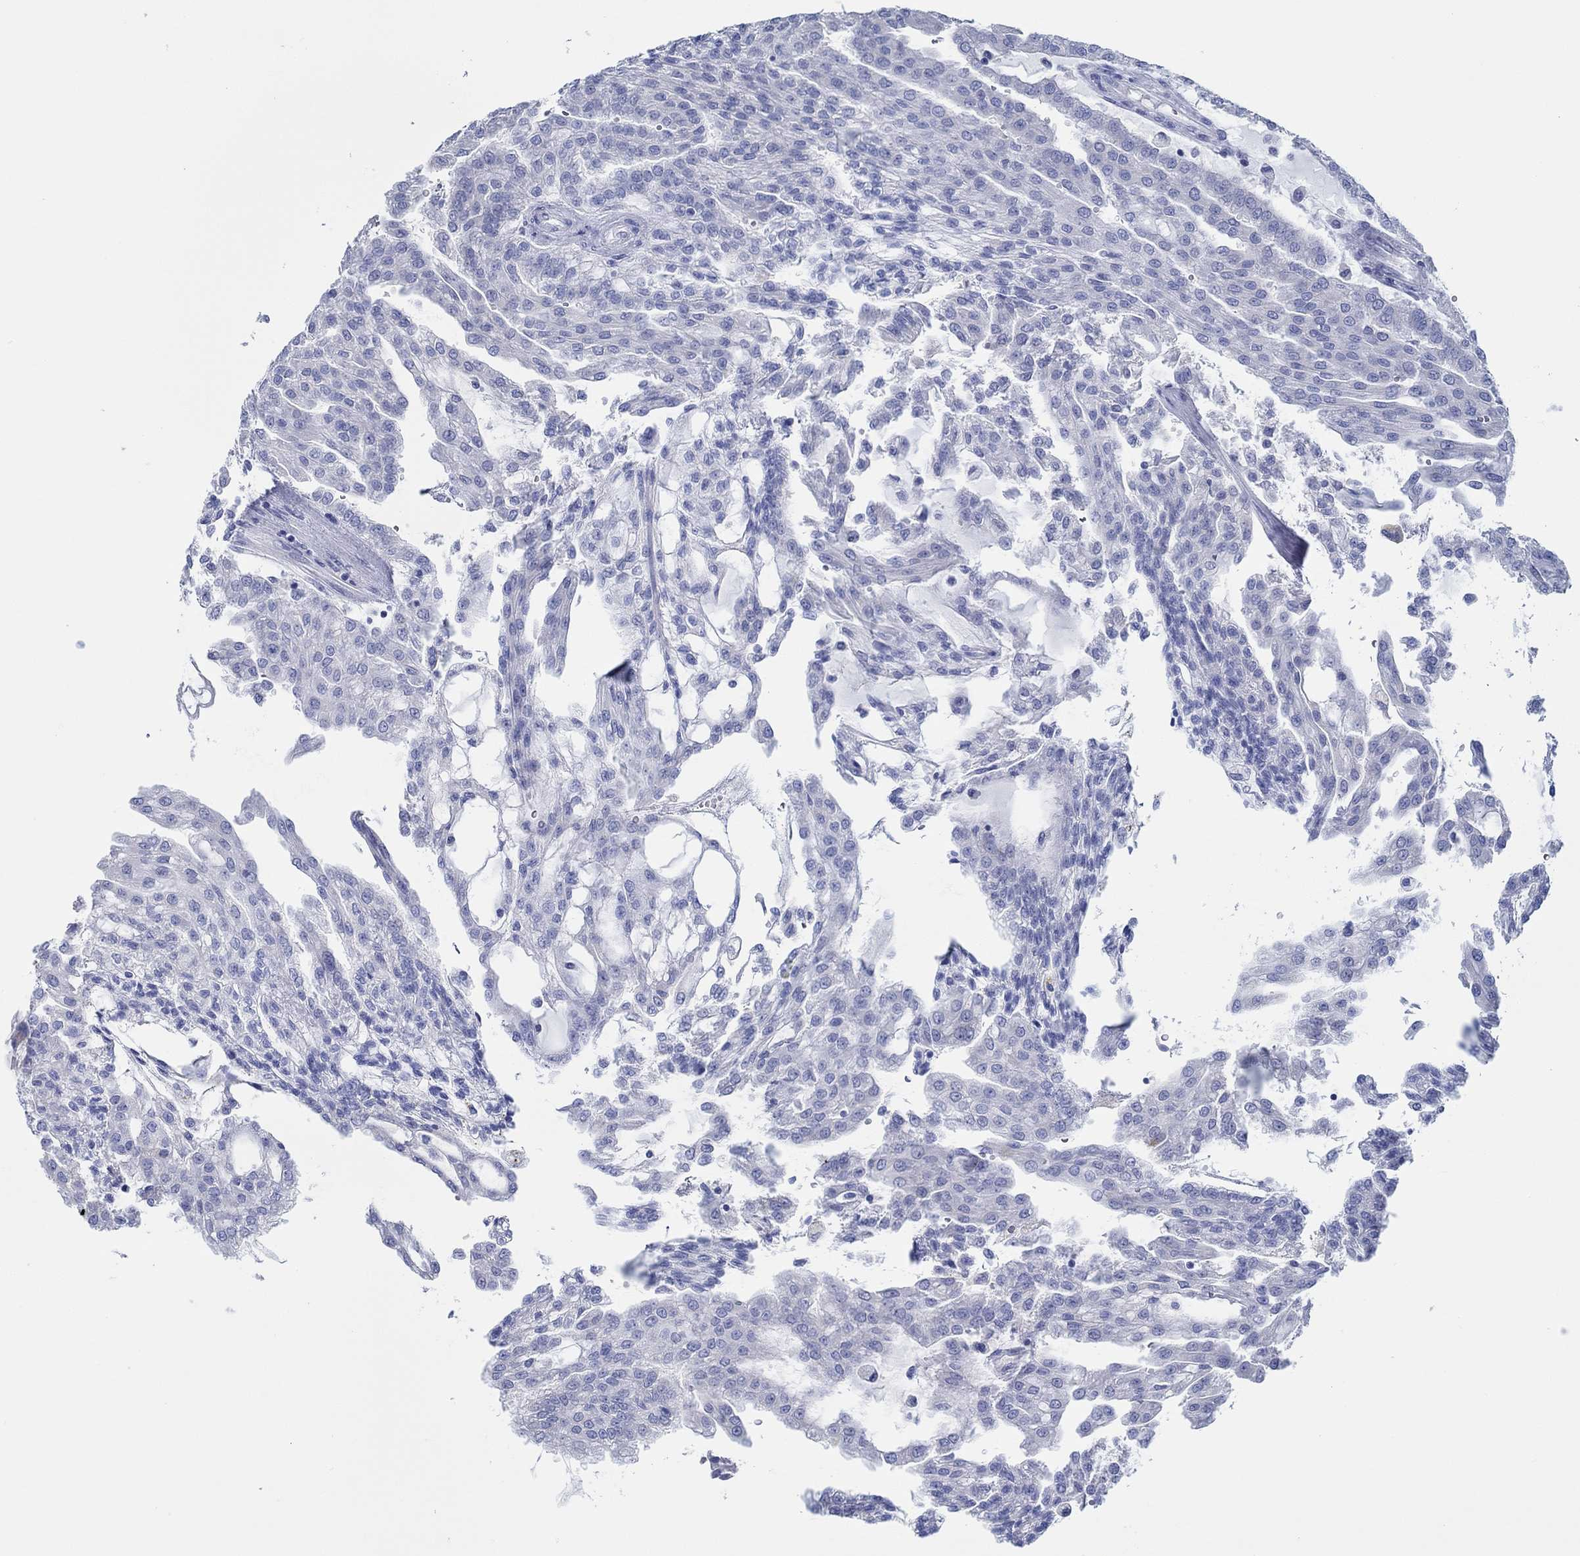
{"staining": {"intensity": "negative", "quantity": "none", "location": "none"}, "tissue": "renal cancer", "cell_type": "Tumor cells", "image_type": "cancer", "snomed": [{"axis": "morphology", "description": "Adenocarcinoma, NOS"}, {"axis": "topography", "description": "Kidney"}], "caption": "This is a histopathology image of IHC staining of renal adenocarcinoma, which shows no positivity in tumor cells.", "gene": "IGFBP6", "patient": {"sex": "male", "age": 63}}